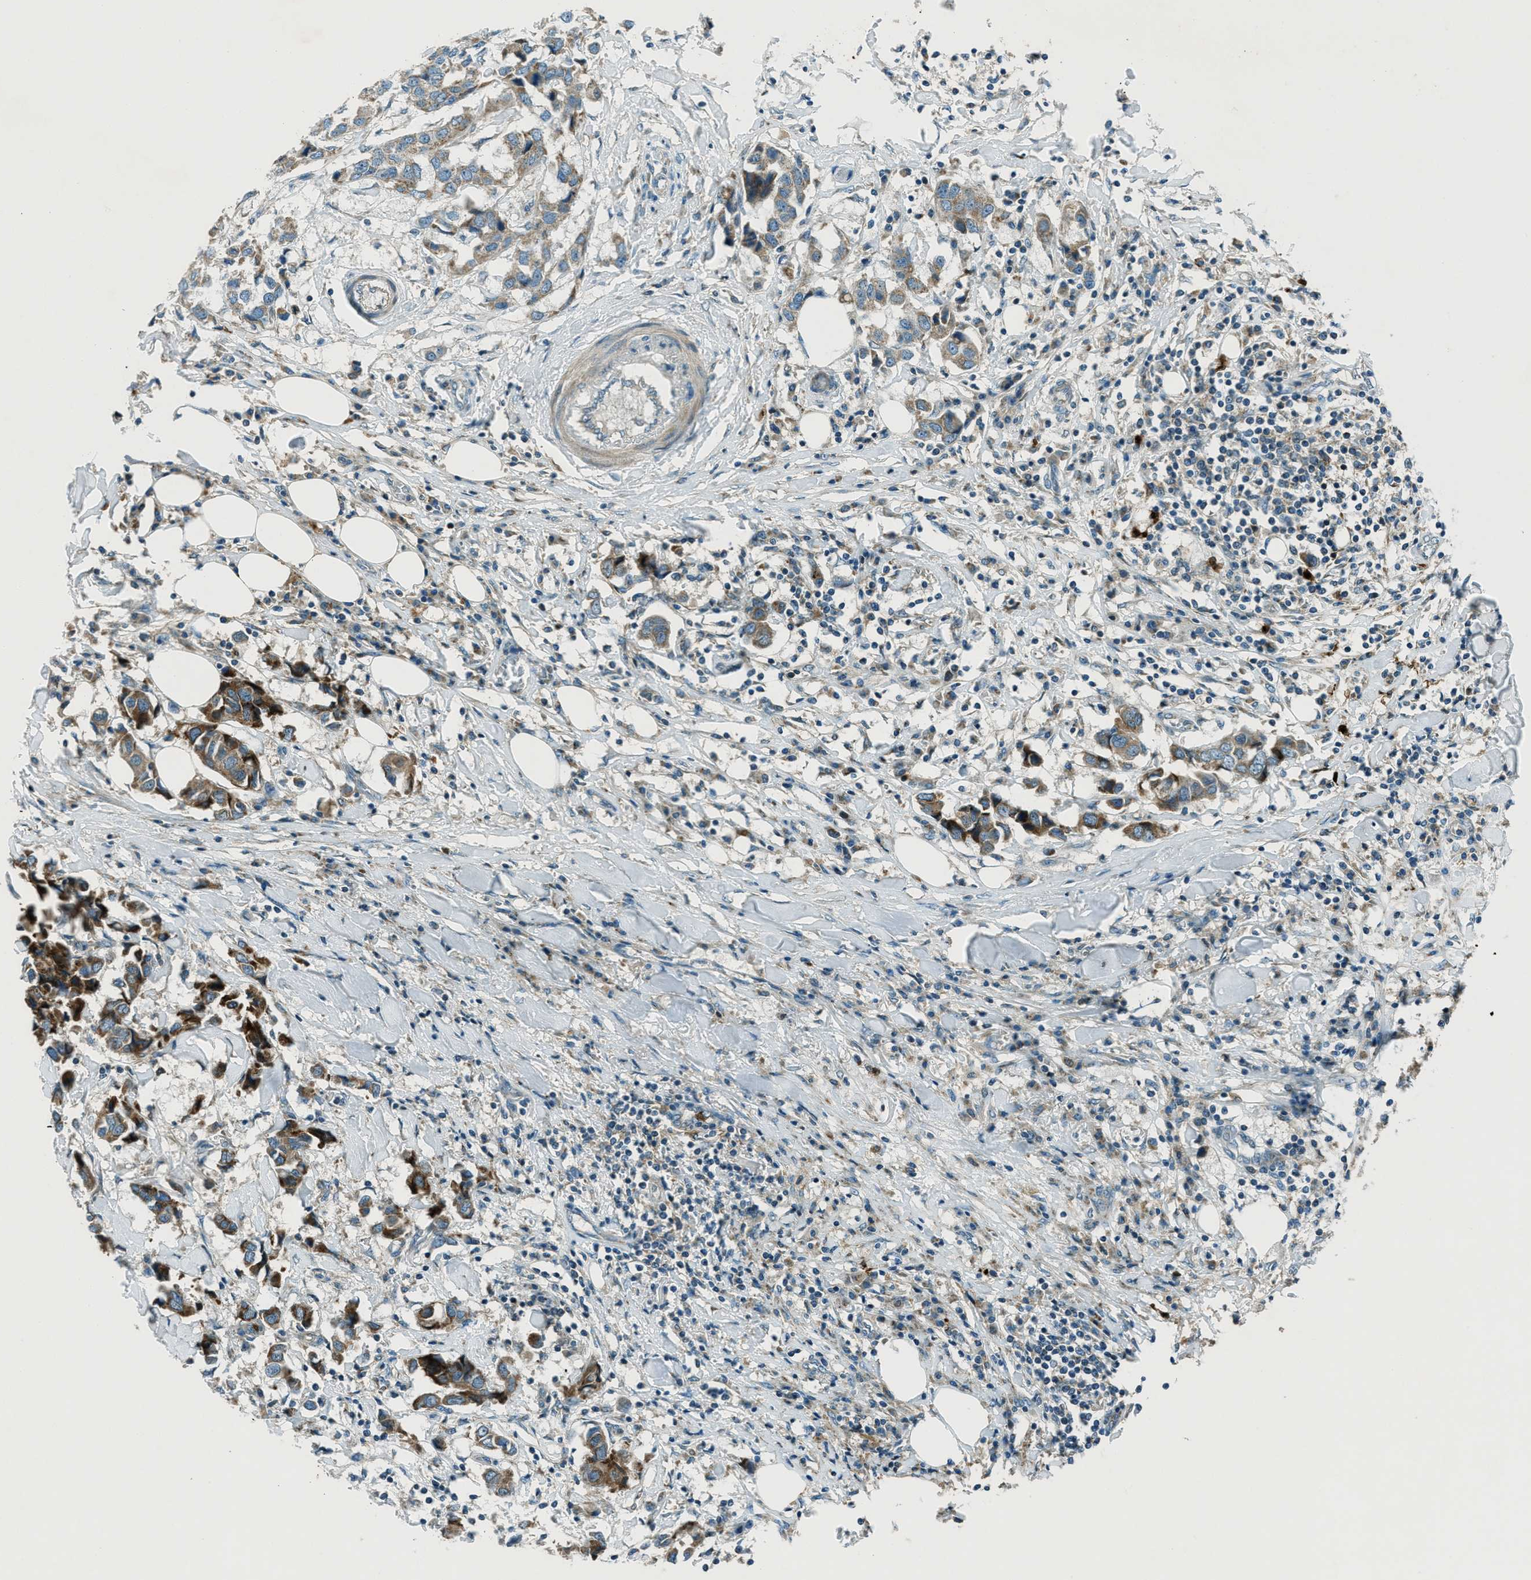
{"staining": {"intensity": "strong", "quantity": "25%-75%", "location": "cytoplasmic/membranous"}, "tissue": "breast cancer", "cell_type": "Tumor cells", "image_type": "cancer", "snomed": [{"axis": "morphology", "description": "Duct carcinoma"}, {"axis": "topography", "description": "Breast"}], "caption": "IHC (DAB (3,3'-diaminobenzidine)) staining of human breast cancer reveals strong cytoplasmic/membranous protein expression in about 25%-75% of tumor cells.", "gene": "FAR1", "patient": {"sex": "female", "age": 80}}